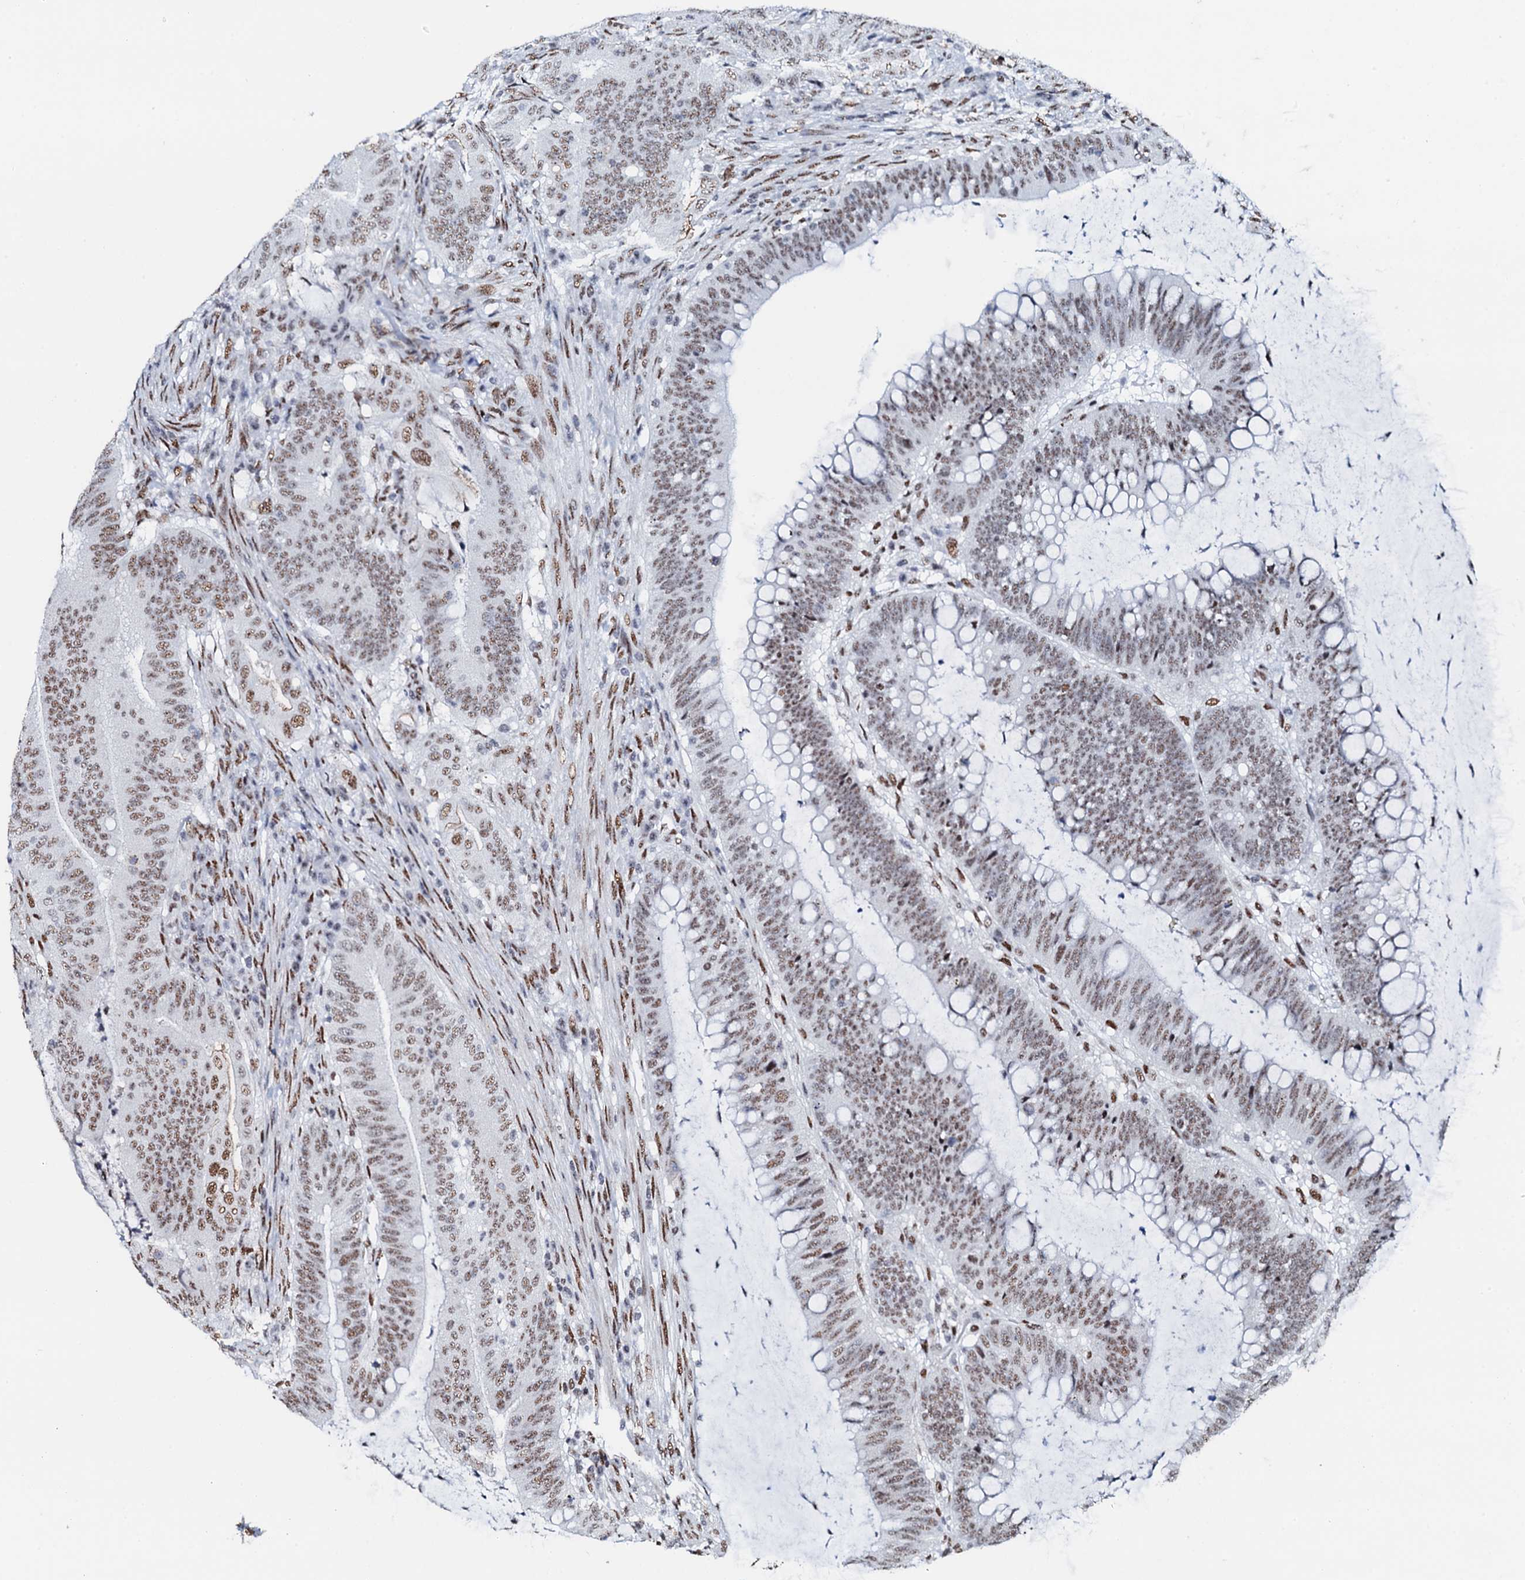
{"staining": {"intensity": "moderate", "quantity": ">75%", "location": "nuclear"}, "tissue": "colorectal cancer", "cell_type": "Tumor cells", "image_type": "cancer", "snomed": [{"axis": "morphology", "description": "Adenocarcinoma, NOS"}, {"axis": "topography", "description": "Colon"}], "caption": "Immunohistochemical staining of human adenocarcinoma (colorectal) exhibits medium levels of moderate nuclear protein positivity in about >75% of tumor cells.", "gene": "NKAPD1", "patient": {"sex": "female", "age": 66}}